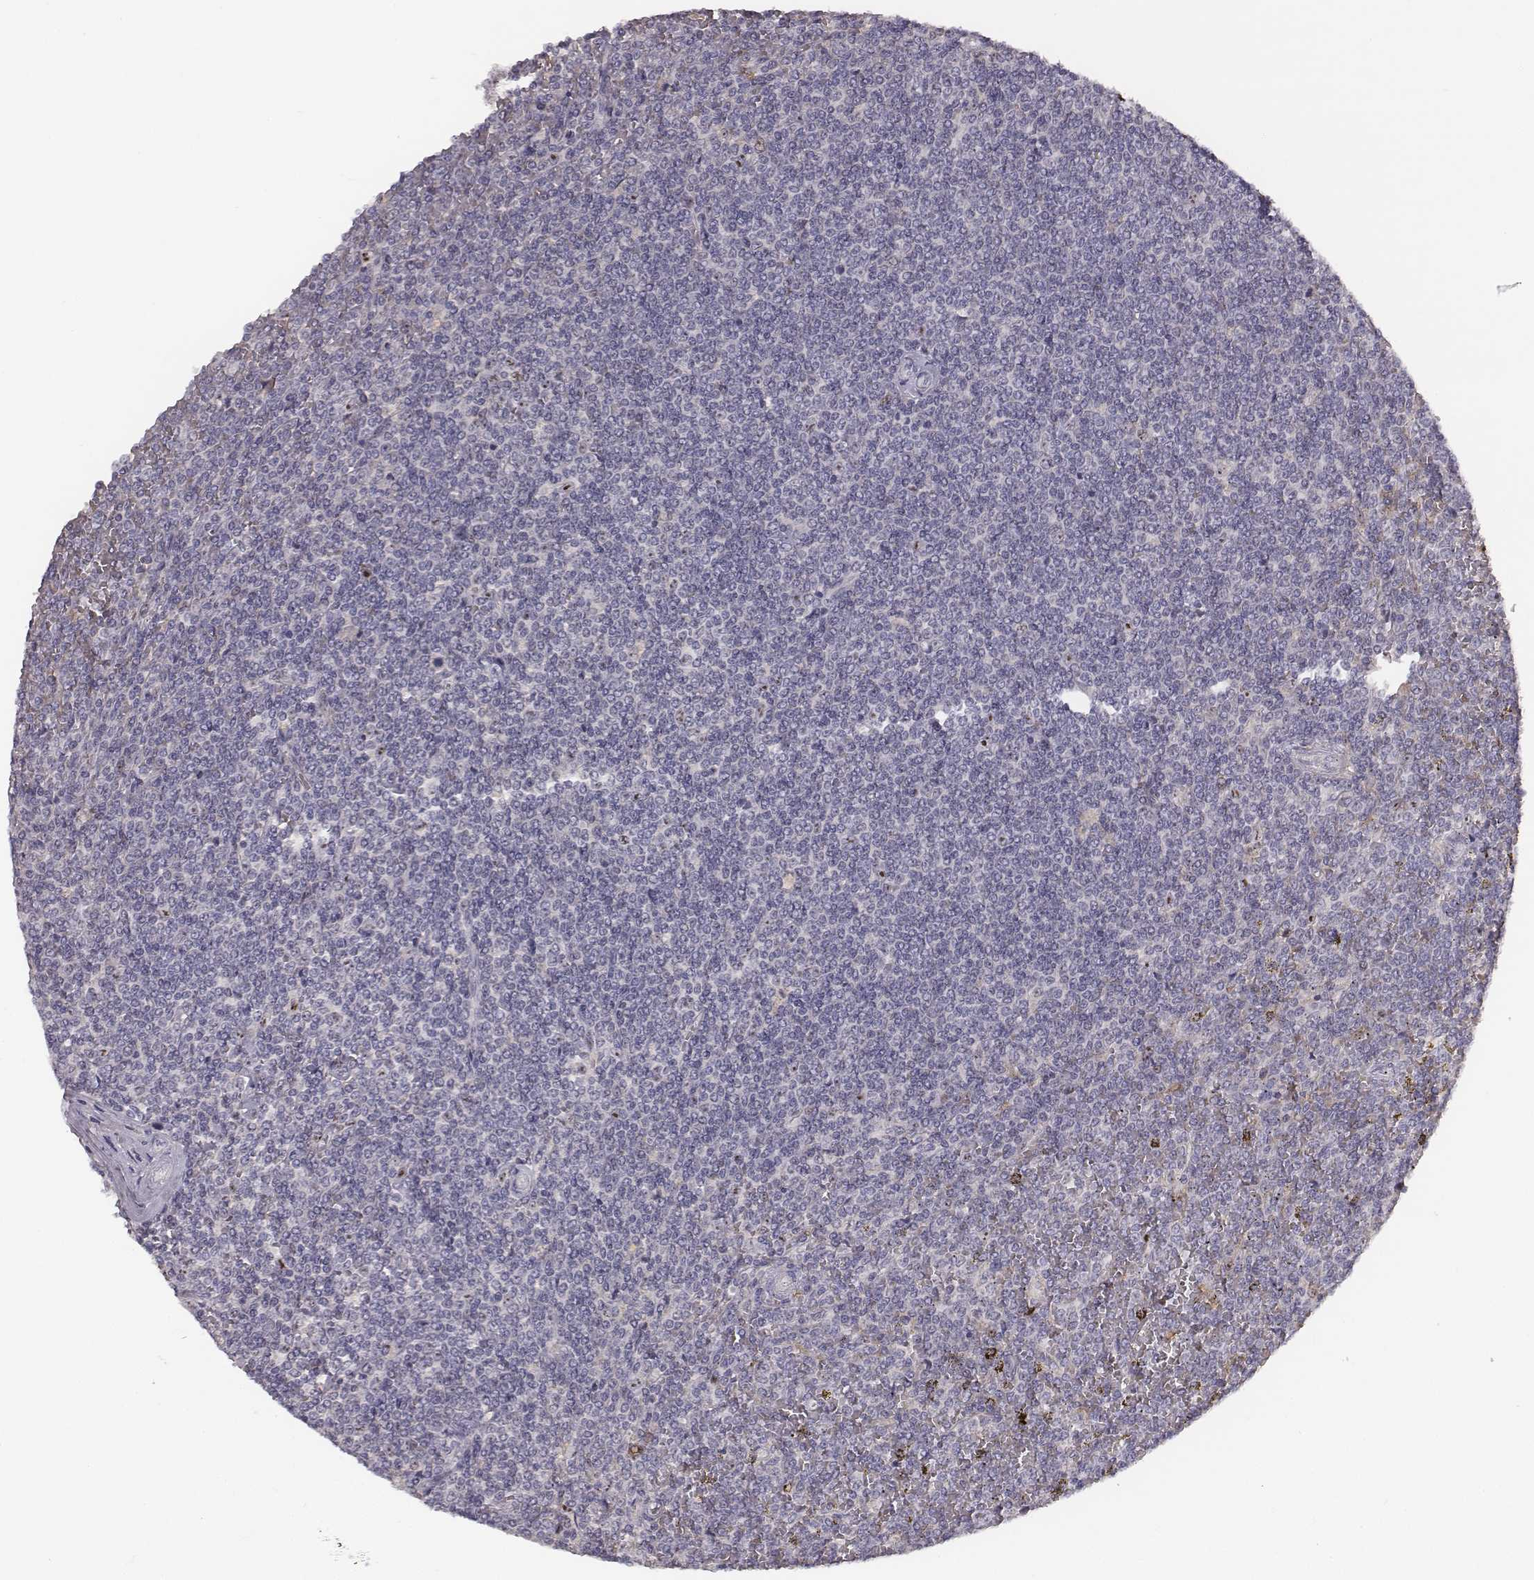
{"staining": {"intensity": "negative", "quantity": "none", "location": "none"}, "tissue": "lymphoma", "cell_type": "Tumor cells", "image_type": "cancer", "snomed": [{"axis": "morphology", "description": "Malignant lymphoma, non-Hodgkin's type, Low grade"}, {"axis": "topography", "description": "Spleen"}], "caption": "Histopathology image shows no protein expression in tumor cells of low-grade malignant lymphoma, non-Hodgkin's type tissue.", "gene": "NIFK", "patient": {"sex": "female", "age": 19}}